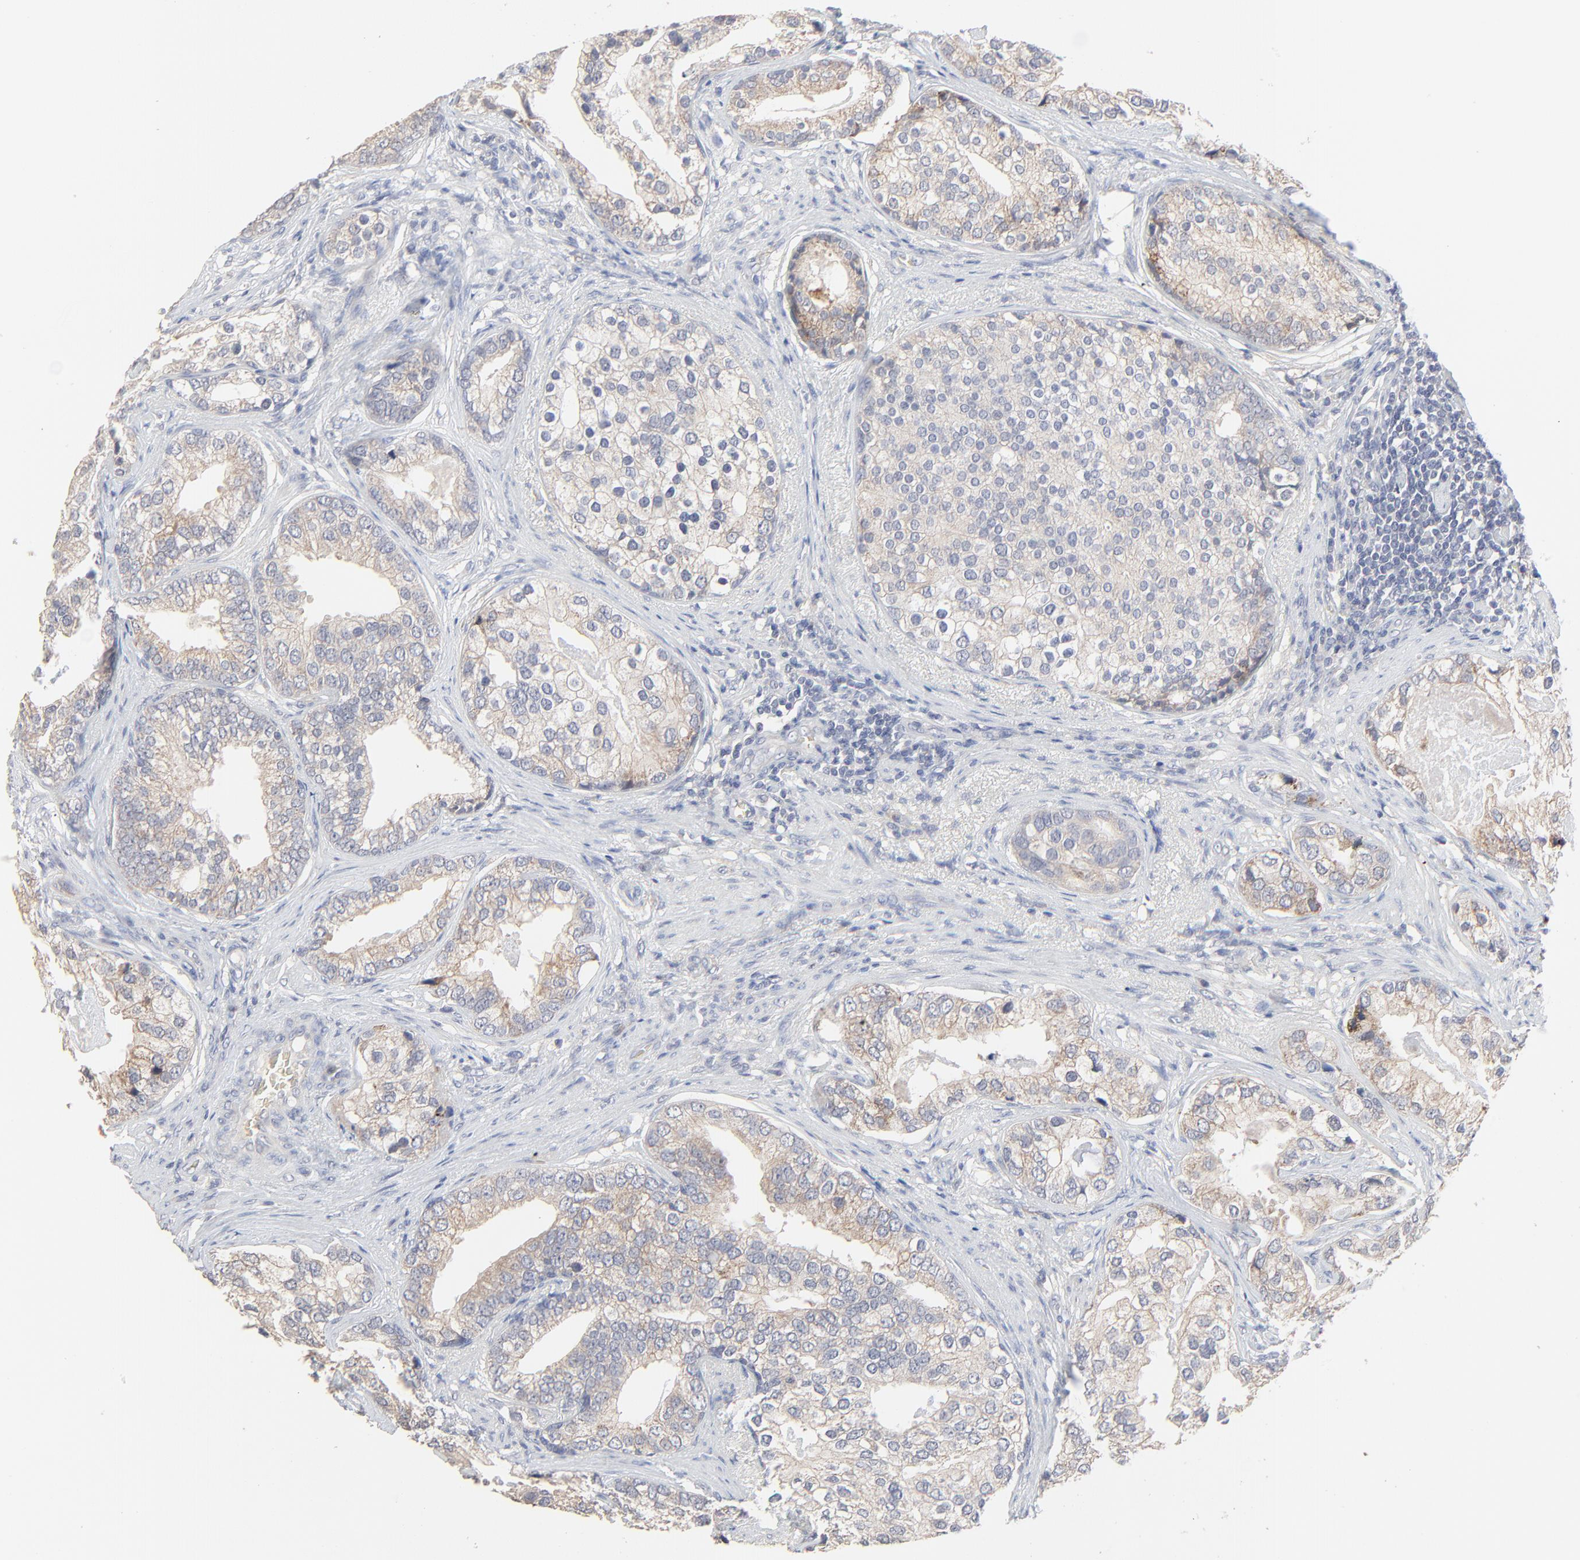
{"staining": {"intensity": "weak", "quantity": ">75%", "location": "cytoplasmic/membranous"}, "tissue": "prostate cancer", "cell_type": "Tumor cells", "image_type": "cancer", "snomed": [{"axis": "morphology", "description": "Adenocarcinoma, Low grade"}, {"axis": "topography", "description": "Prostate"}], "caption": "Immunohistochemical staining of prostate cancer reveals weak cytoplasmic/membranous protein staining in approximately >75% of tumor cells.", "gene": "FANCB", "patient": {"sex": "male", "age": 71}}